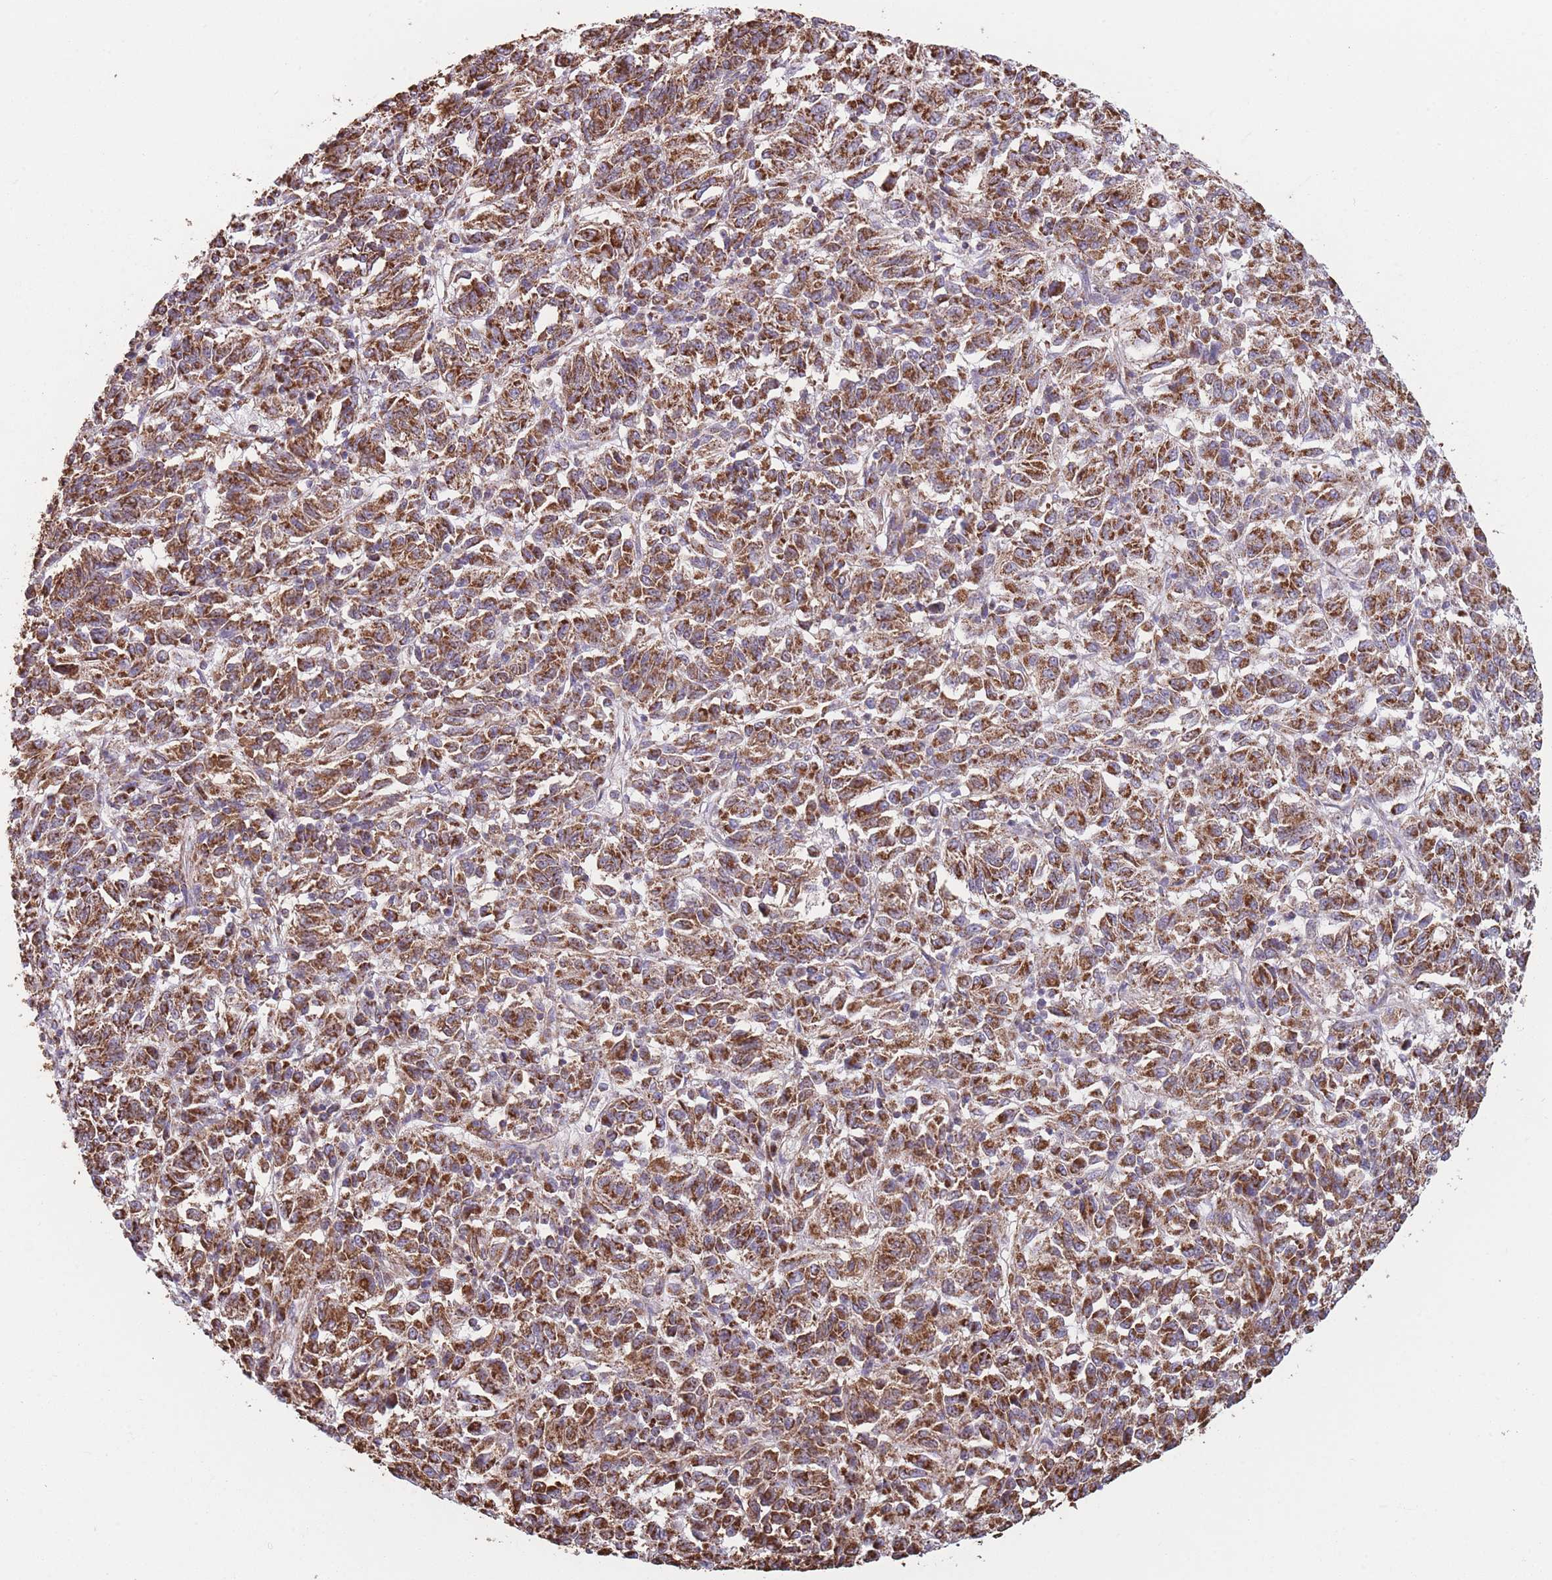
{"staining": {"intensity": "strong", "quantity": ">75%", "location": "cytoplasmic/membranous"}, "tissue": "melanoma", "cell_type": "Tumor cells", "image_type": "cancer", "snomed": [{"axis": "morphology", "description": "Malignant melanoma, Metastatic site"}, {"axis": "topography", "description": "Lung"}], "caption": "This micrograph demonstrates immunohistochemistry (IHC) staining of malignant melanoma (metastatic site), with high strong cytoplasmic/membranous staining in approximately >75% of tumor cells.", "gene": "KIF16B", "patient": {"sex": "male", "age": 64}}